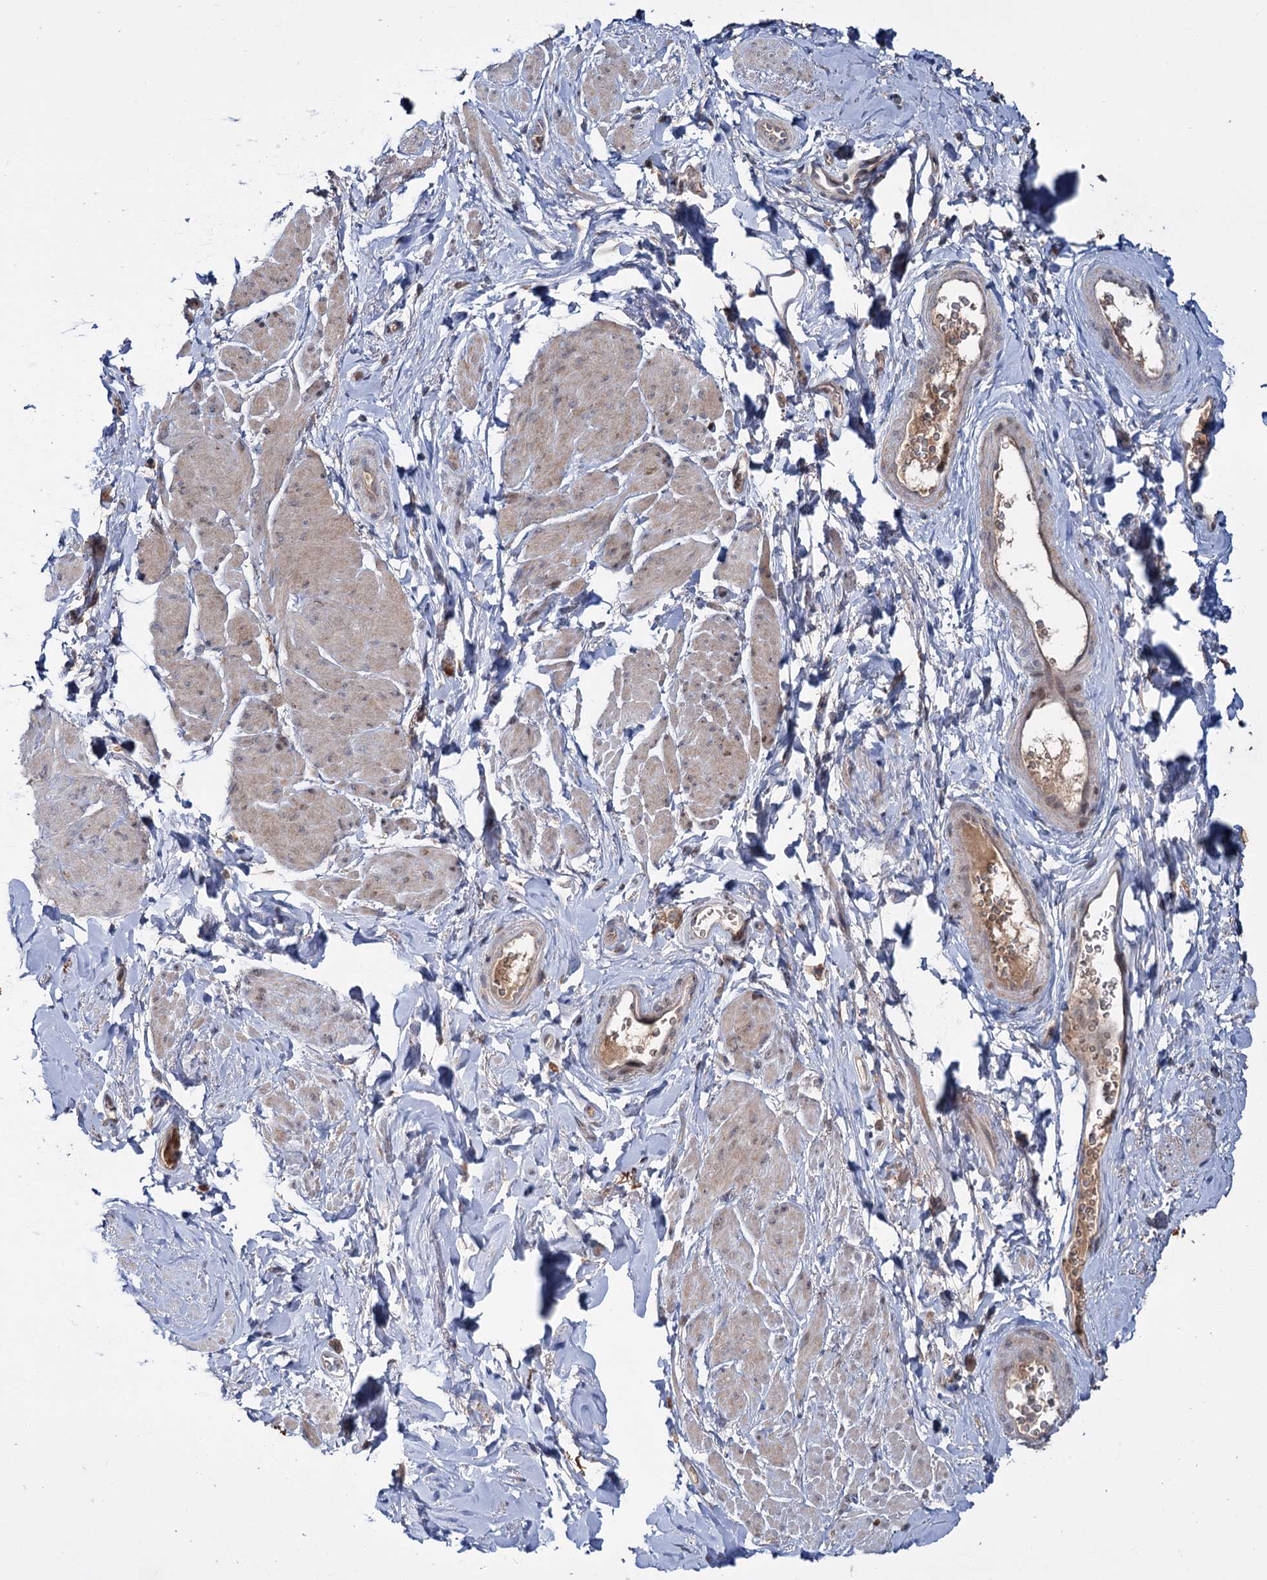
{"staining": {"intensity": "weak", "quantity": "<25%", "location": "cytoplasmic/membranous"}, "tissue": "smooth muscle", "cell_type": "Smooth muscle cells", "image_type": "normal", "snomed": [{"axis": "morphology", "description": "Normal tissue, NOS"}, {"axis": "topography", "description": "Smooth muscle"}, {"axis": "topography", "description": "Peripheral nerve tissue"}], "caption": "This micrograph is of unremarkable smooth muscle stained with immunohistochemistry (IHC) to label a protein in brown with the nuclei are counter-stained blue. There is no expression in smooth muscle cells.", "gene": "PTPN3", "patient": {"sex": "male", "age": 69}}